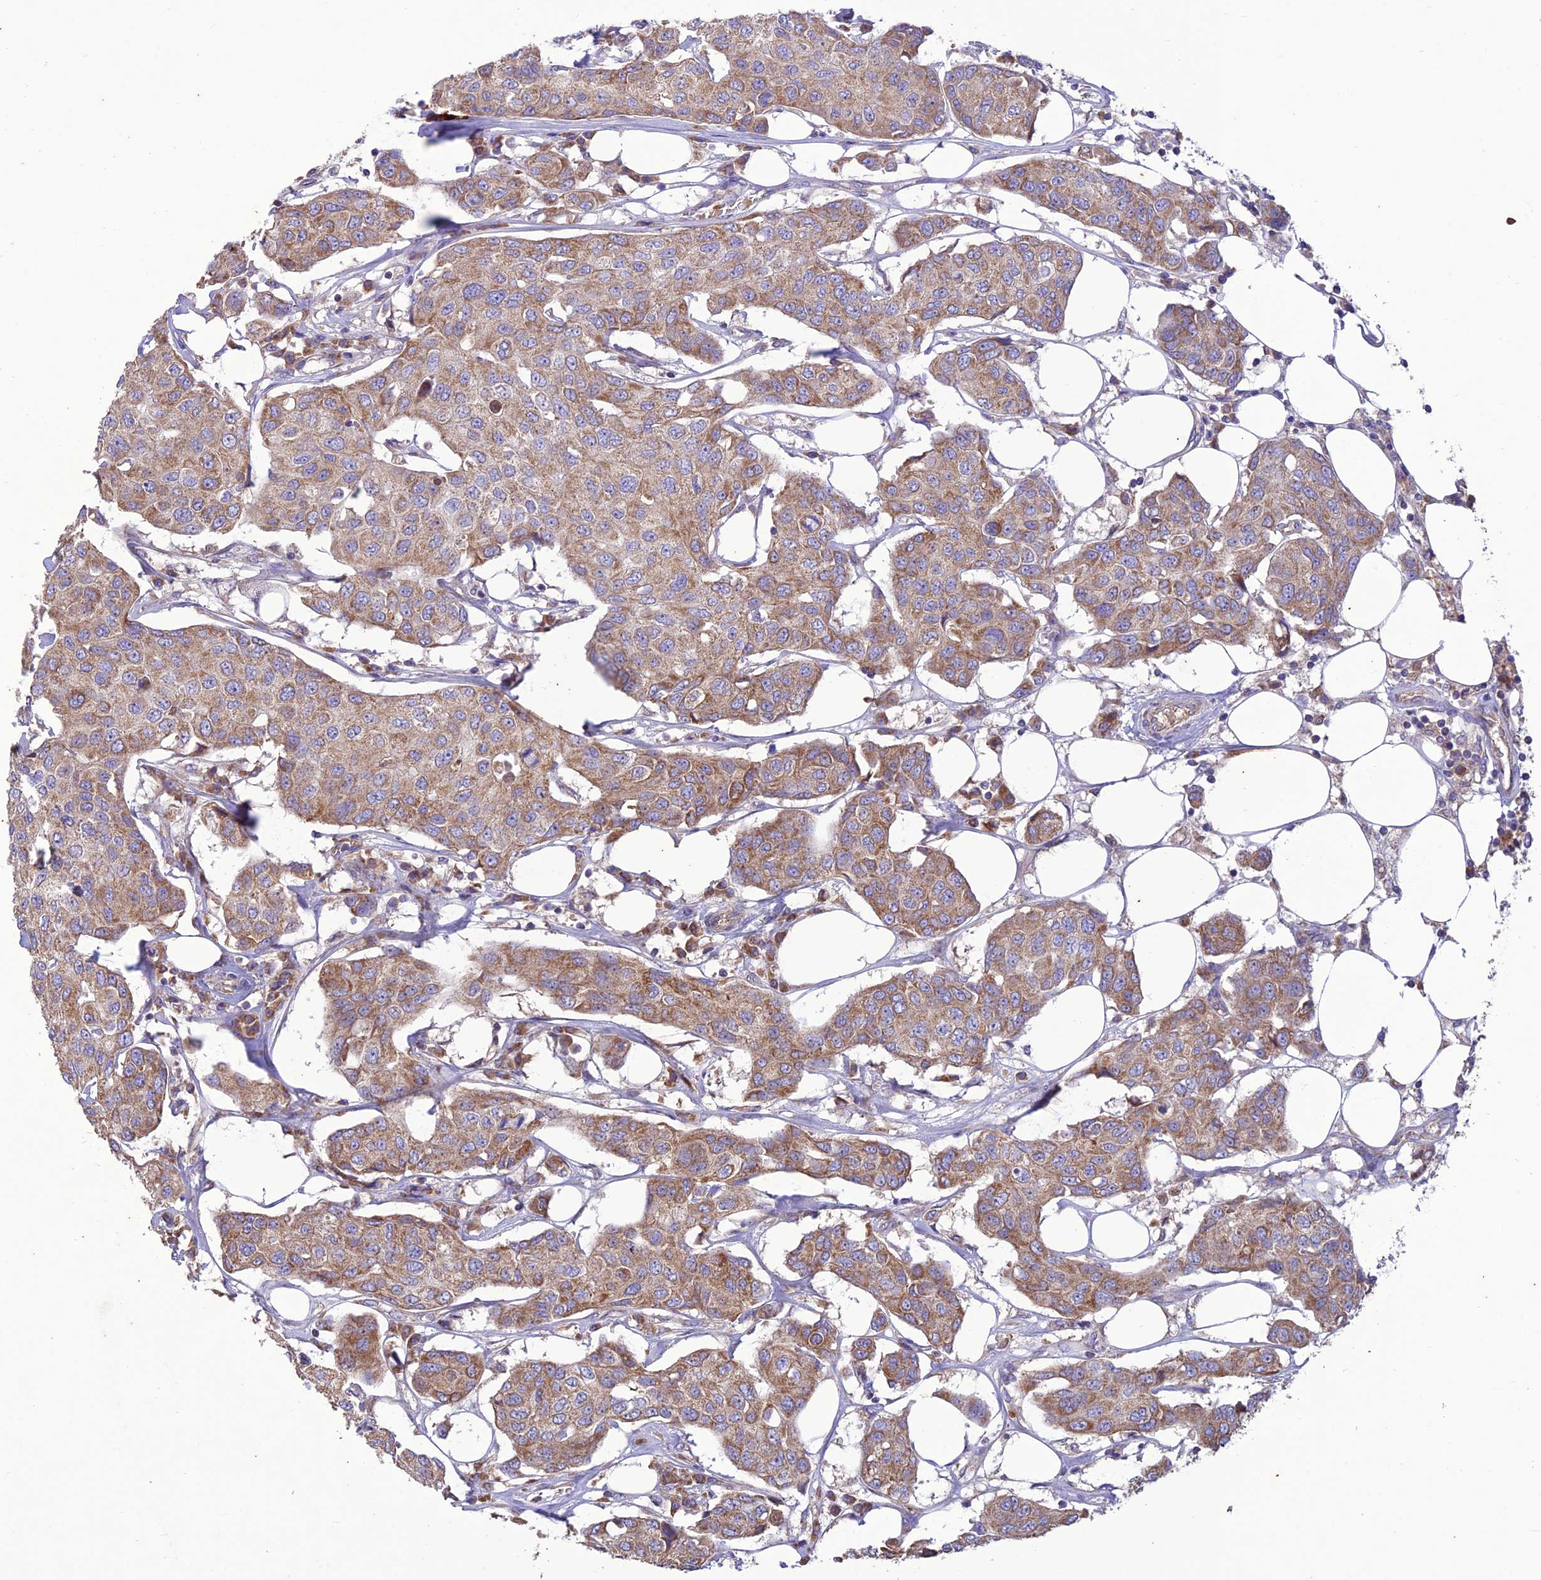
{"staining": {"intensity": "moderate", "quantity": "25%-75%", "location": "cytoplasmic/membranous"}, "tissue": "breast cancer", "cell_type": "Tumor cells", "image_type": "cancer", "snomed": [{"axis": "morphology", "description": "Duct carcinoma"}, {"axis": "topography", "description": "Breast"}], "caption": "This micrograph reveals IHC staining of breast cancer, with medium moderate cytoplasmic/membranous staining in approximately 25%-75% of tumor cells.", "gene": "NDUFAF1", "patient": {"sex": "female", "age": 80}}